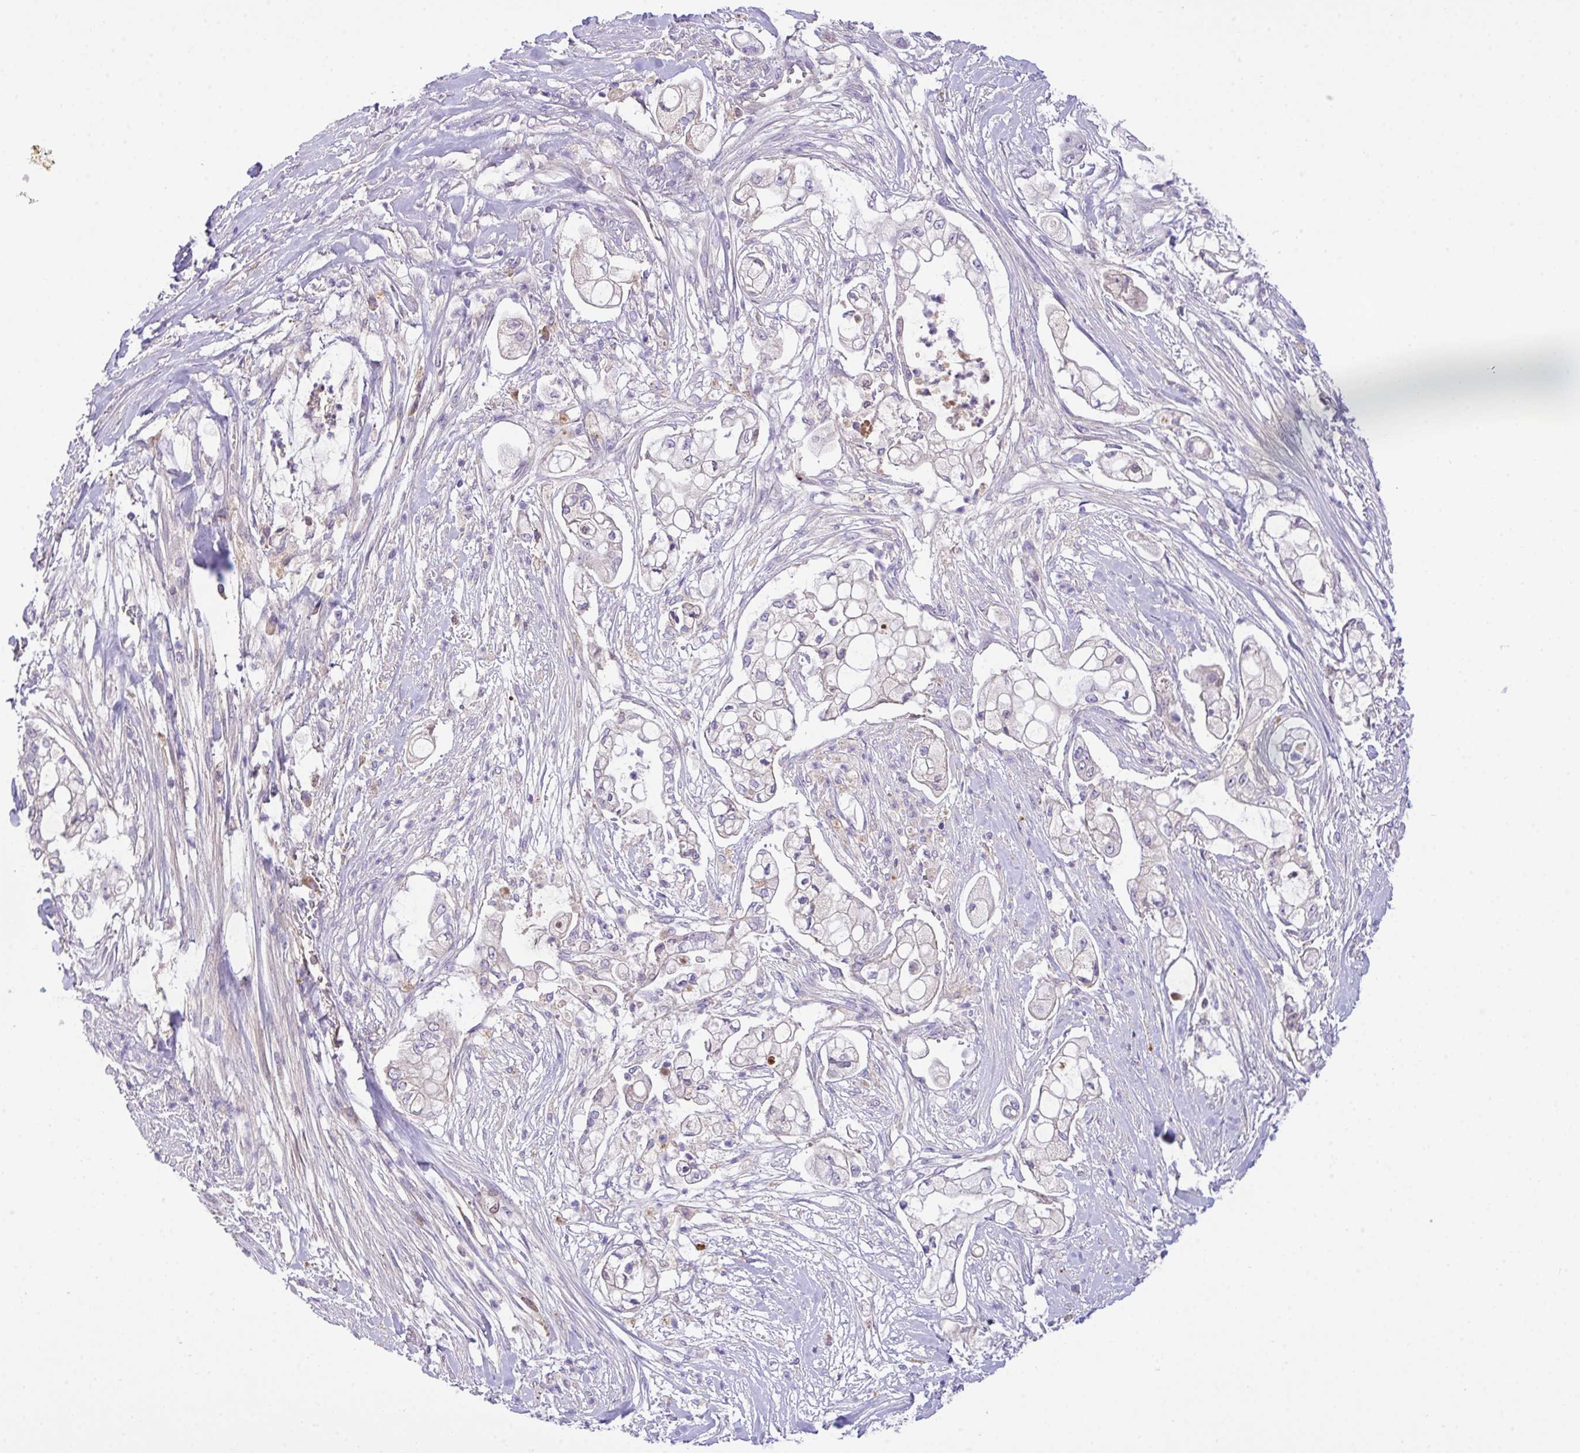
{"staining": {"intensity": "negative", "quantity": "none", "location": "none"}, "tissue": "pancreatic cancer", "cell_type": "Tumor cells", "image_type": "cancer", "snomed": [{"axis": "morphology", "description": "Adenocarcinoma, NOS"}, {"axis": "topography", "description": "Pancreas"}], "caption": "The image demonstrates no significant staining in tumor cells of pancreatic cancer.", "gene": "ZNF581", "patient": {"sex": "female", "age": 69}}